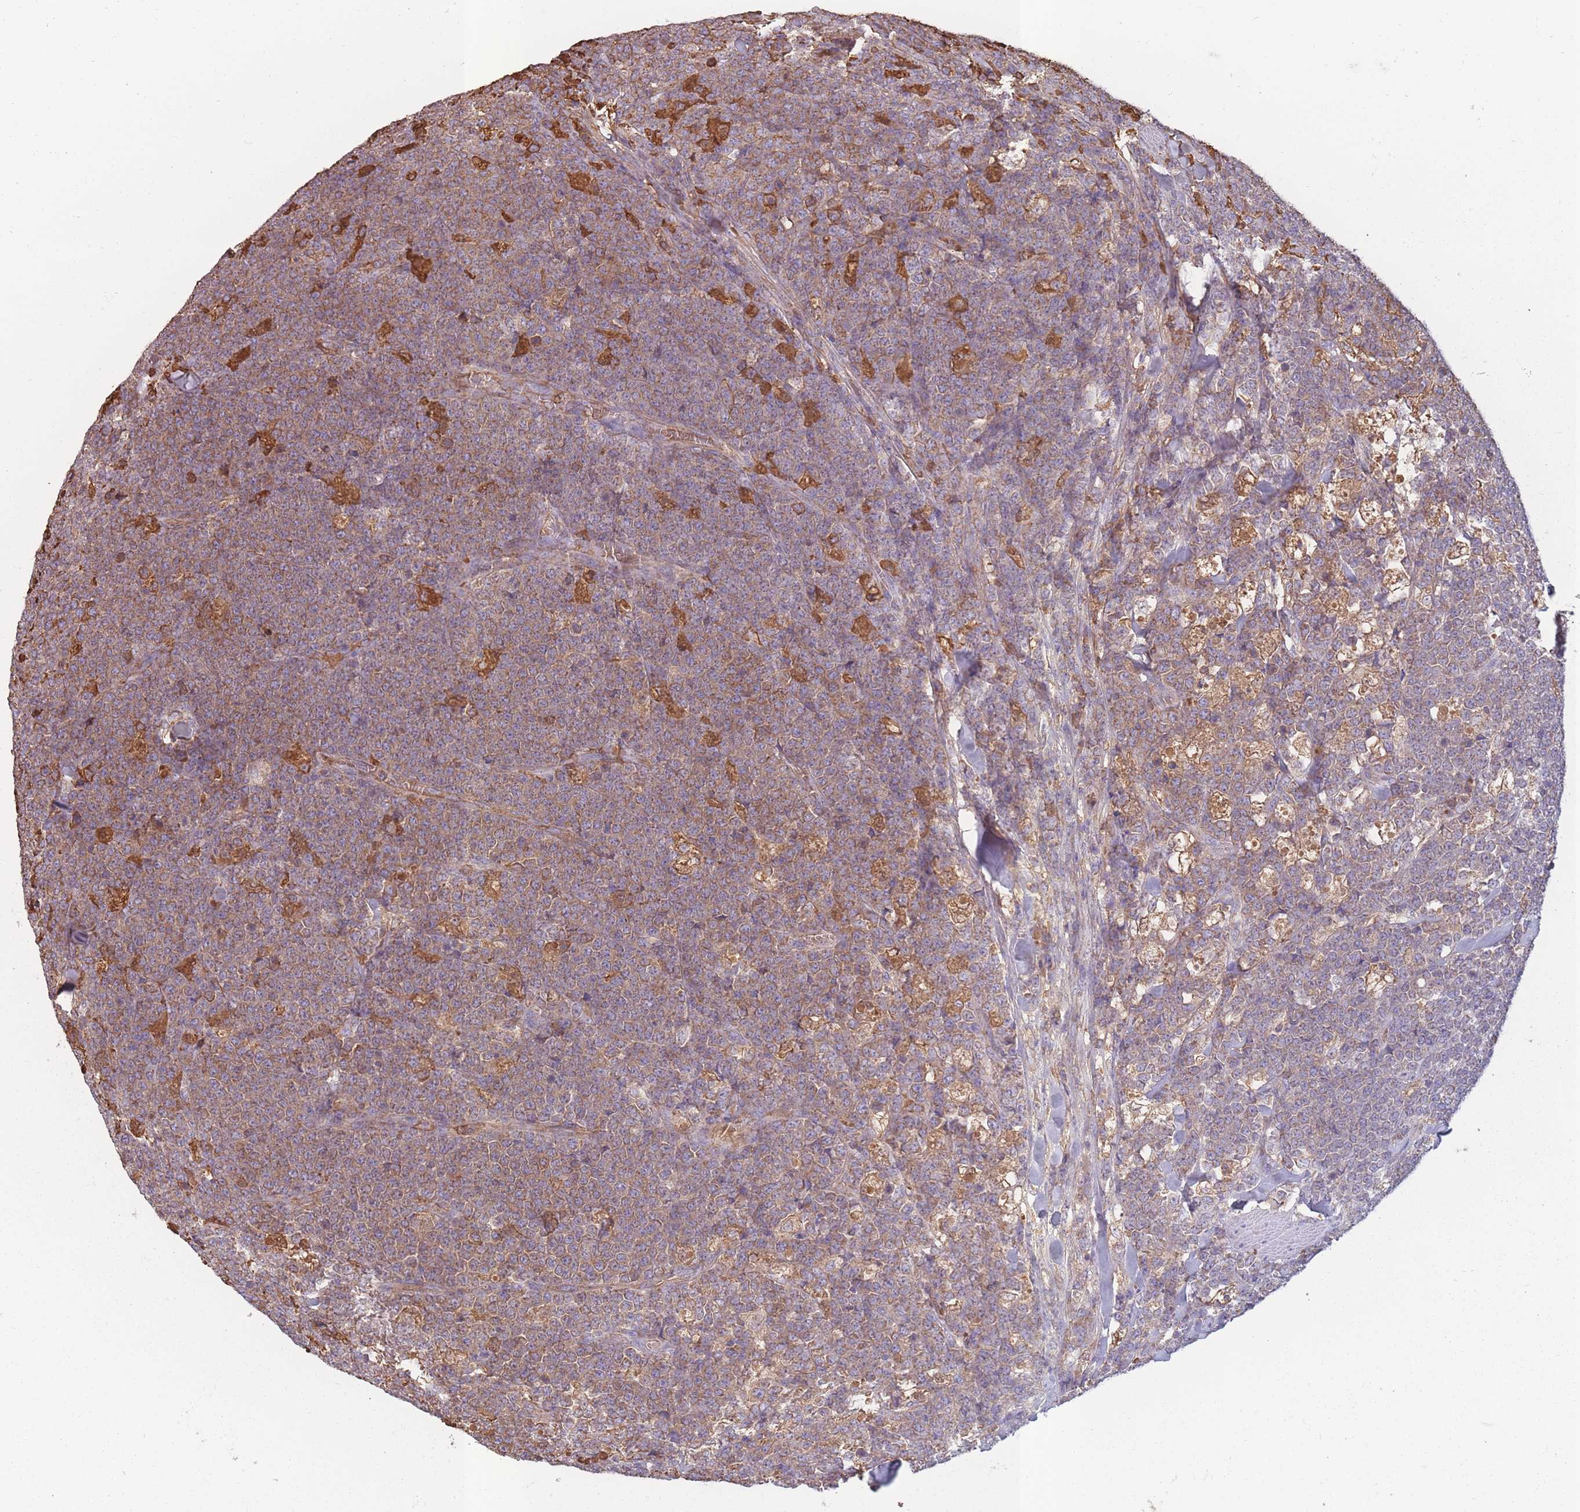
{"staining": {"intensity": "weak", "quantity": "<25%", "location": "cytoplasmic/membranous"}, "tissue": "lymphoma", "cell_type": "Tumor cells", "image_type": "cancer", "snomed": [{"axis": "morphology", "description": "Malignant lymphoma, non-Hodgkin's type, High grade"}, {"axis": "topography", "description": "Small intestine"}, {"axis": "topography", "description": "Colon"}], "caption": "Immunohistochemical staining of human lymphoma demonstrates no significant positivity in tumor cells.", "gene": "KAT2A", "patient": {"sex": "male", "age": 8}}